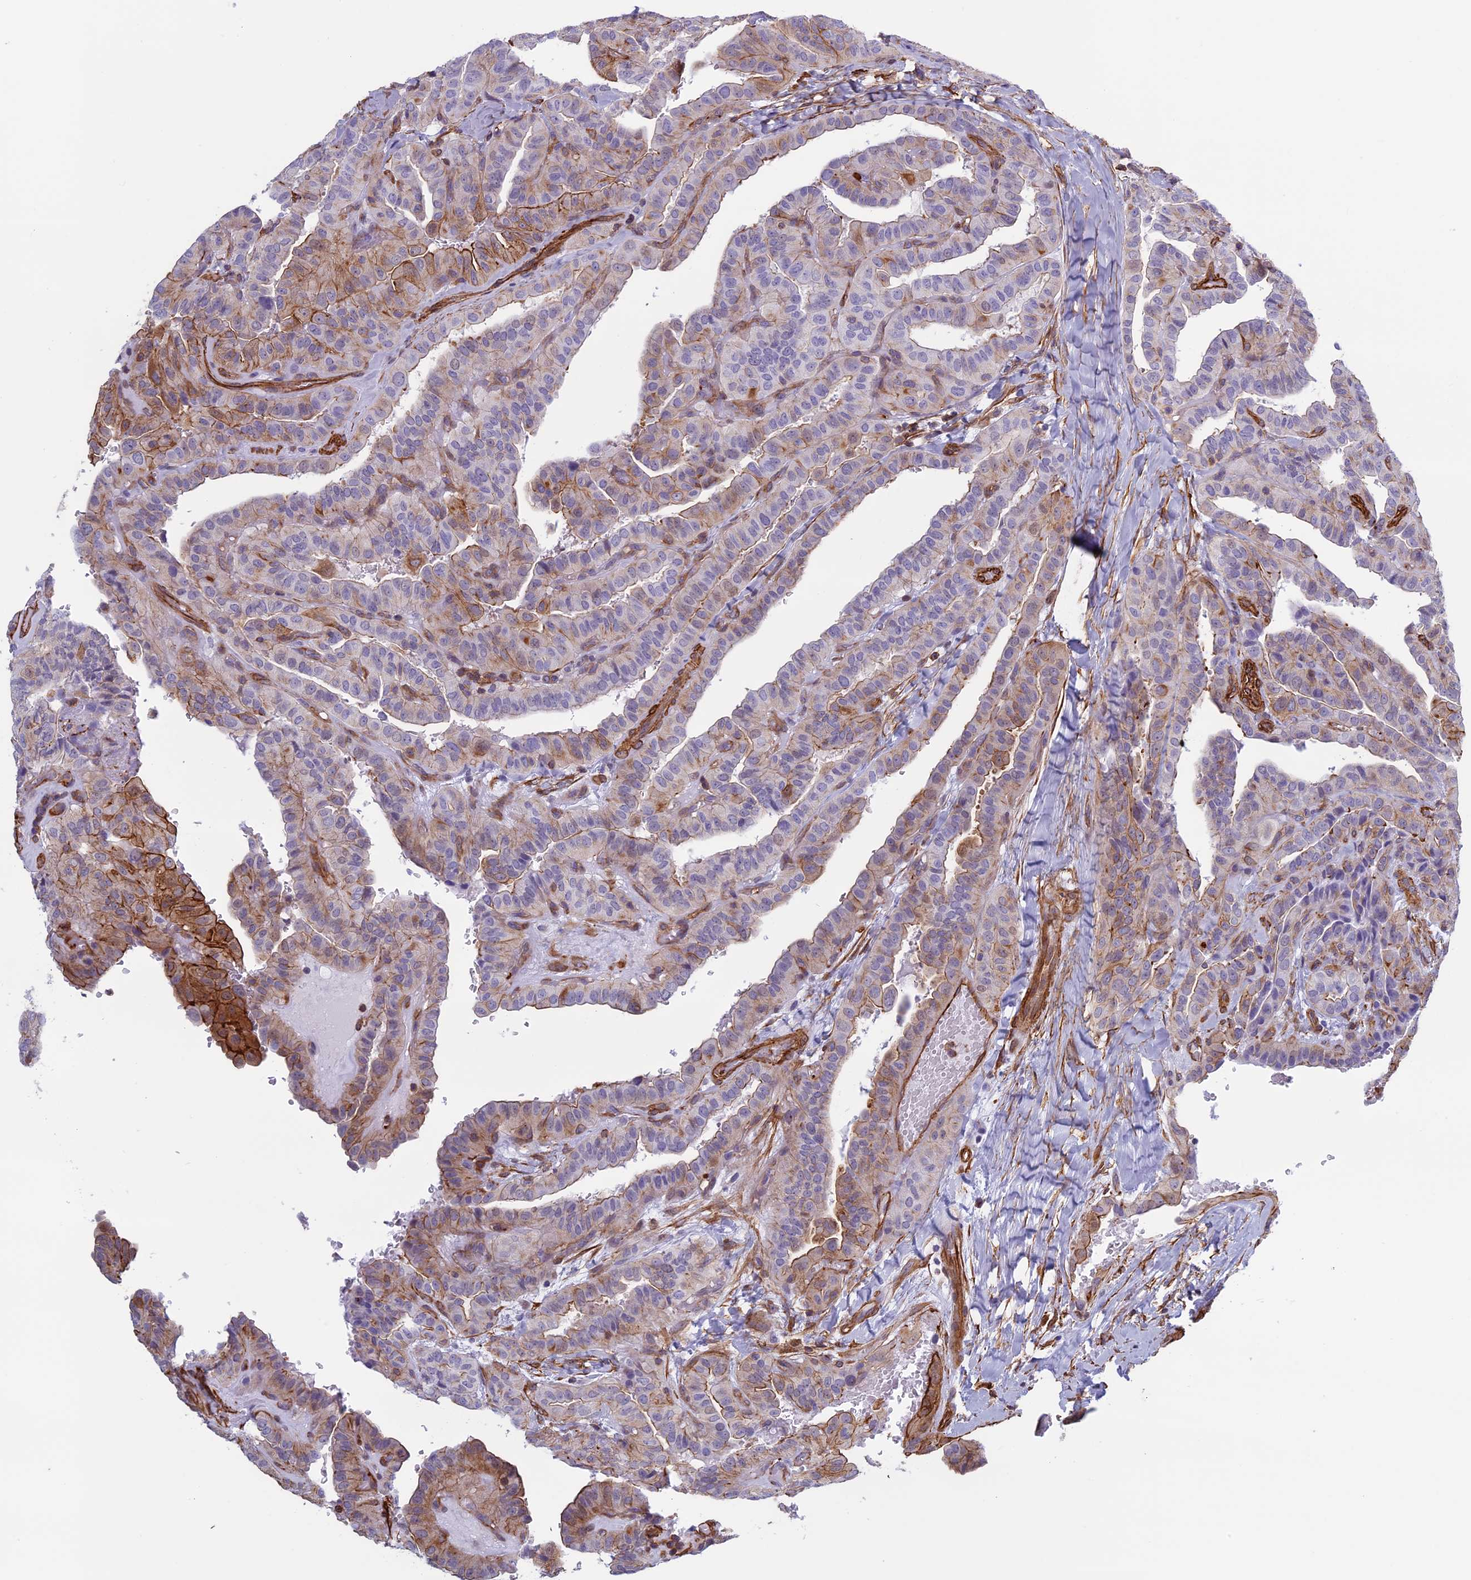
{"staining": {"intensity": "moderate", "quantity": "25%-75%", "location": "cytoplasmic/membranous"}, "tissue": "thyroid cancer", "cell_type": "Tumor cells", "image_type": "cancer", "snomed": [{"axis": "morphology", "description": "Papillary adenocarcinoma, NOS"}, {"axis": "topography", "description": "Thyroid gland"}], "caption": "DAB immunohistochemical staining of human thyroid cancer (papillary adenocarcinoma) exhibits moderate cytoplasmic/membranous protein staining in about 25%-75% of tumor cells.", "gene": "ANGPTL2", "patient": {"sex": "male", "age": 77}}